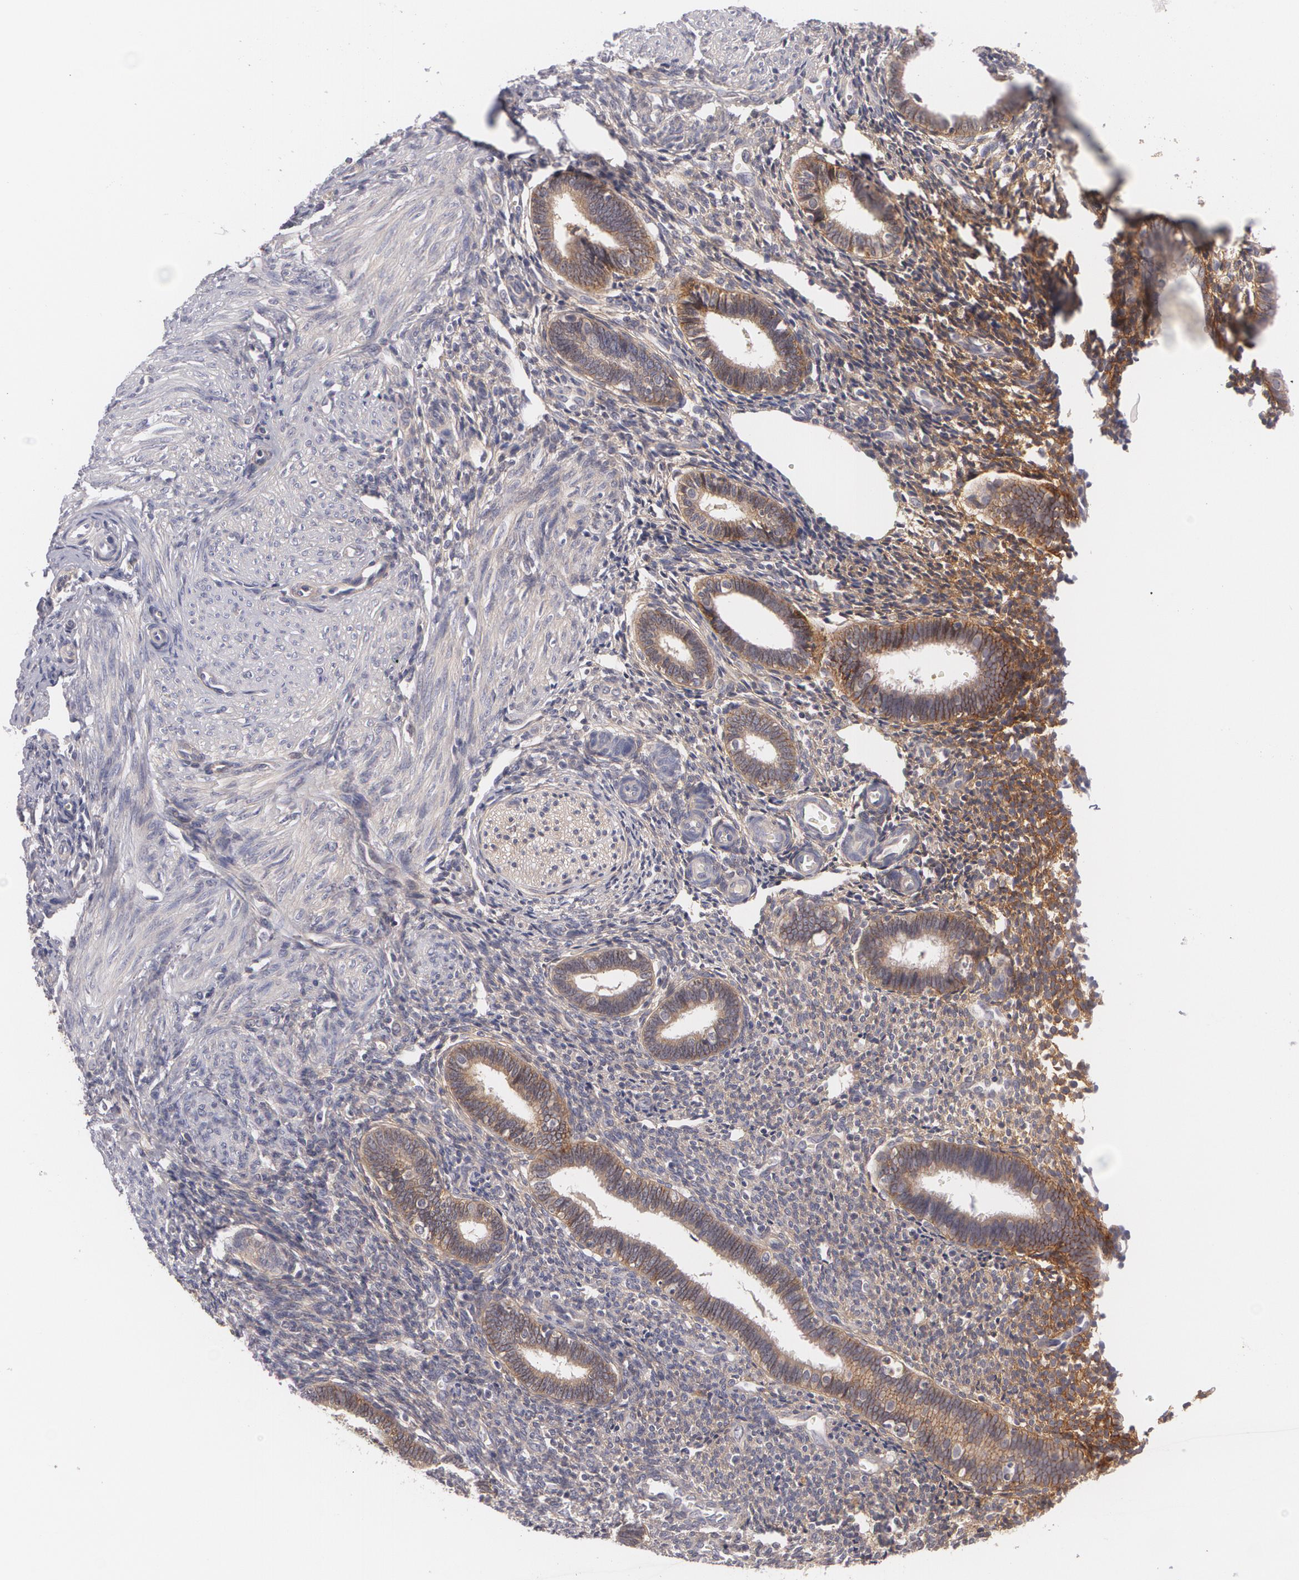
{"staining": {"intensity": "moderate", "quantity": "25%-75%", "location": "cytoplasmic/membranous"}, "tissue": "endometrium", "cell_type": "Cells in endometrial stroma", "image_type": "normal", "snomed": [{"axis": "morphology", "description": "Normal tissue, NOS"}, {"axis": "topography", "description": "Endometrium"}], "caption": "Brown immunohistochemical staining in unremarkable endometrium reveals moderate cytoplasmic/membranous staining in about 25%-75% of cells in endometrial stroma.", "gene": "CASK", "patient": {"sex": "female", "age": 27}}